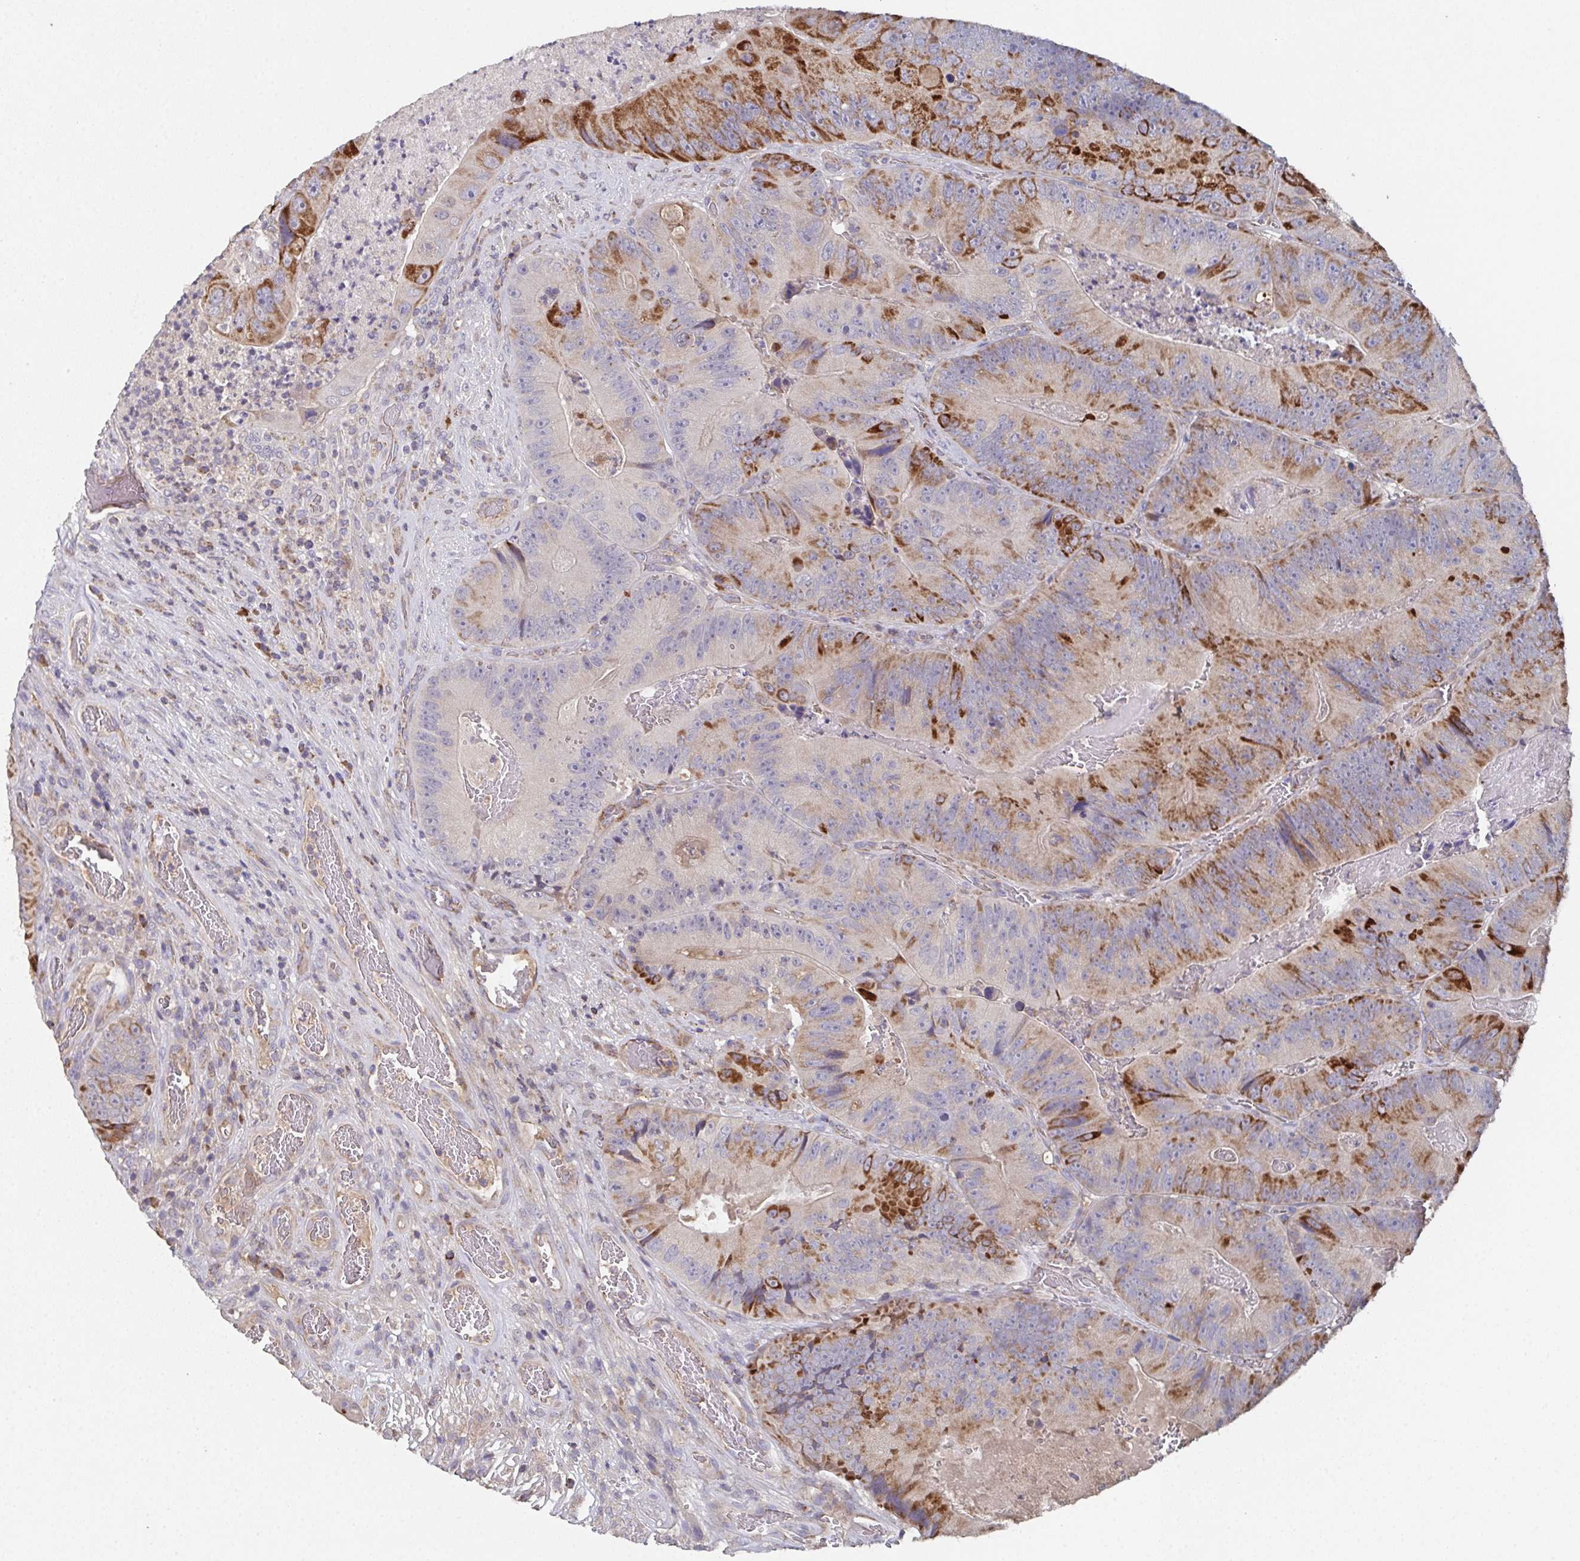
{"staining": {"intensity": "moderate", "quantity": "<25%", "location": "cytoplasmic/membranous"}, "tissue": "colorectal cancer", "cell_type": "Tumor cells", "image_type": "cancer", "snomed": [{"axis": "morphology", "description": "Adenocarcinoma, NOS"}, {"axis": "topography", "description": "Colon"}], "caption": "Colorectal cancer was stained to show a protein in brown. There is low levels of moderate cytoplasmic/membranous positivity in approximately <25% of tumor cells.", "gene": "MT-ND3", "patient": {"sex": "female", "age": 86}}